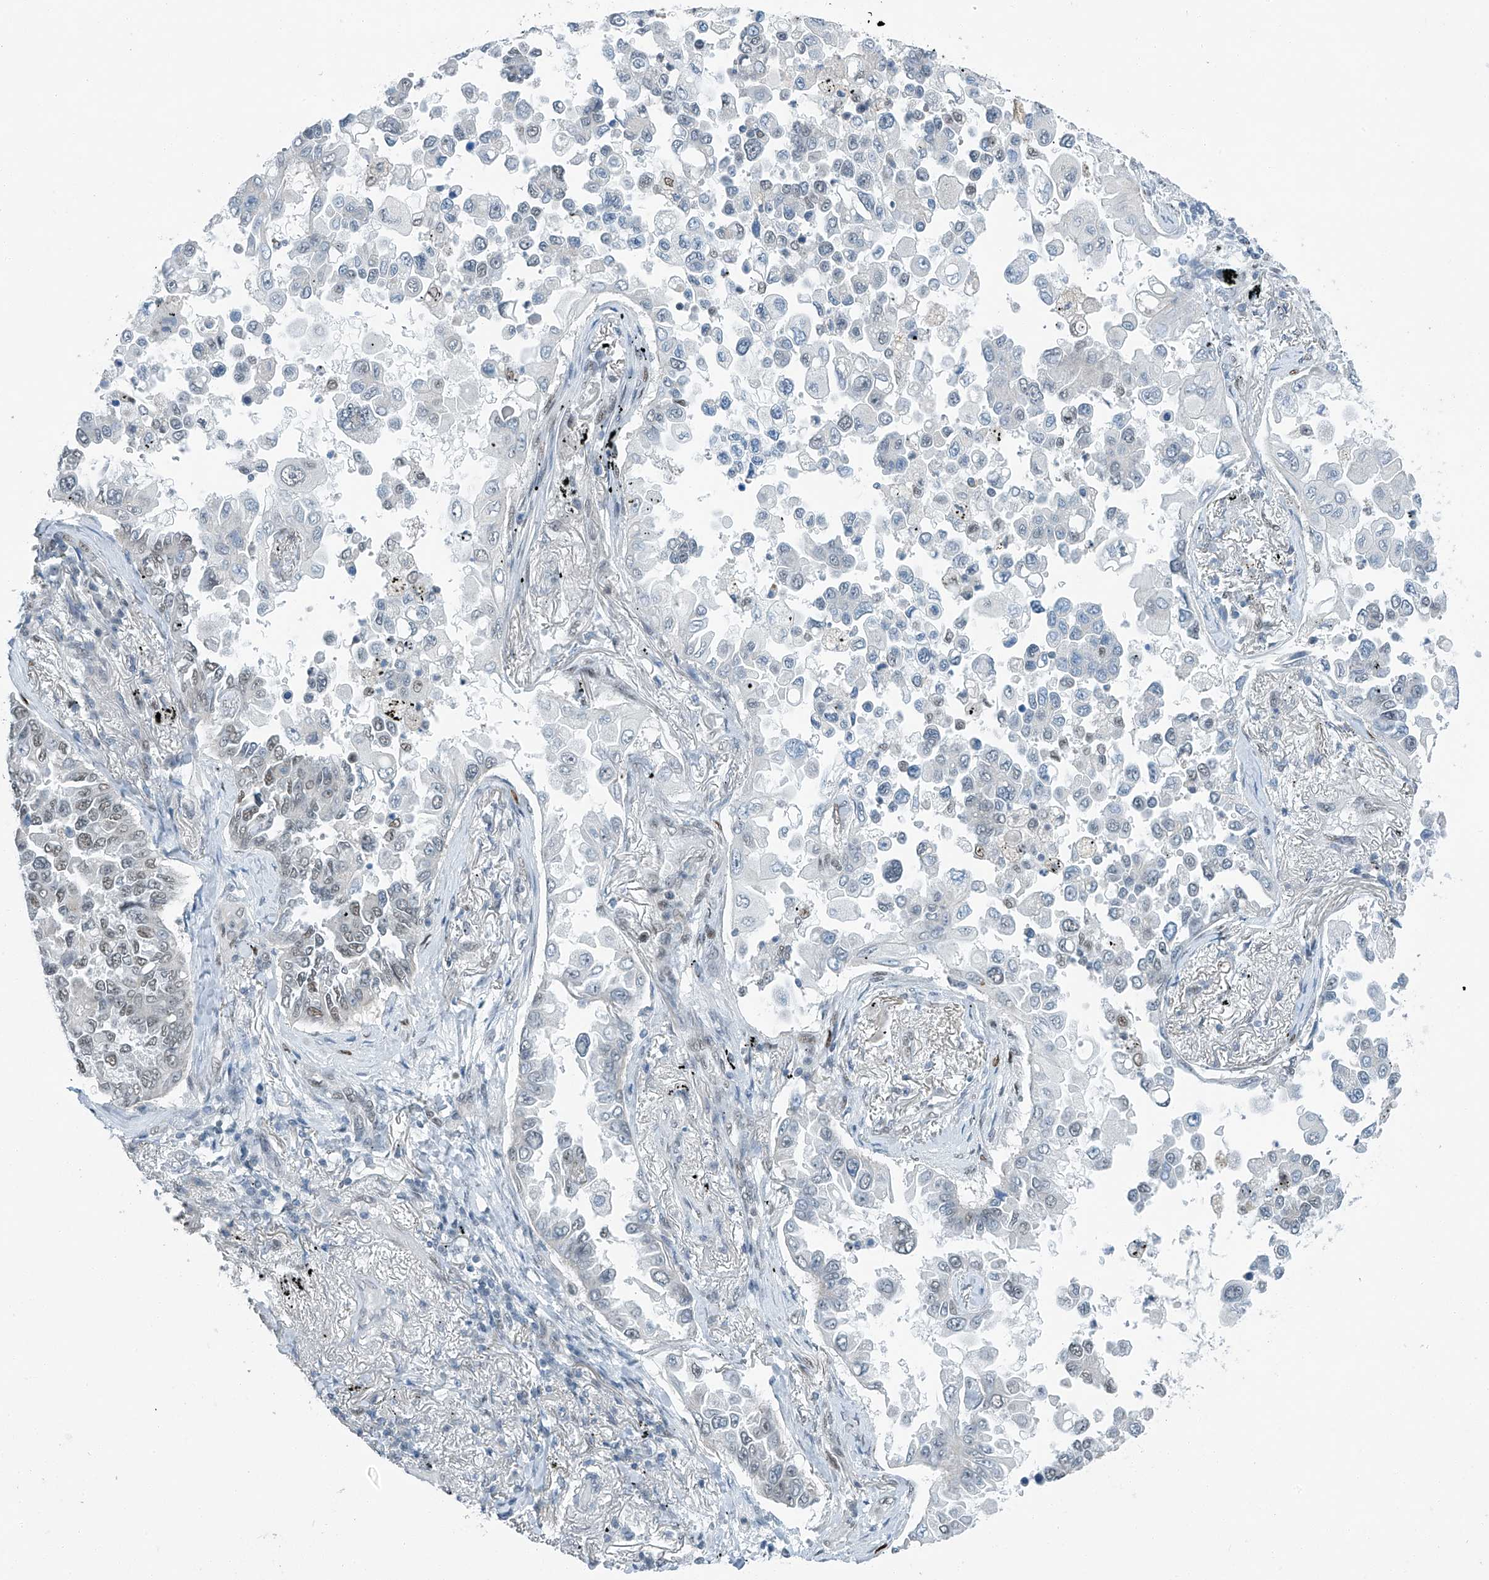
{"staining": {"intensity": "weak", "quantity": "<25%", "location": "nuclear"}, "tissue": "lung cancer", "cell_type": "Tumor cells", "image_type": "cancer", "snomed": [{"axis": "morphology", "description": "Adenocarcinoma, NOS"}, {"axis": "topography", "description": "Lung"}], "caption": "This is an IHC micrograph of human lung adenocarcinoma. There is no expression in tumor cells.", "gene": "TAF8", "patient": {"sex": "female", "age": 67}}